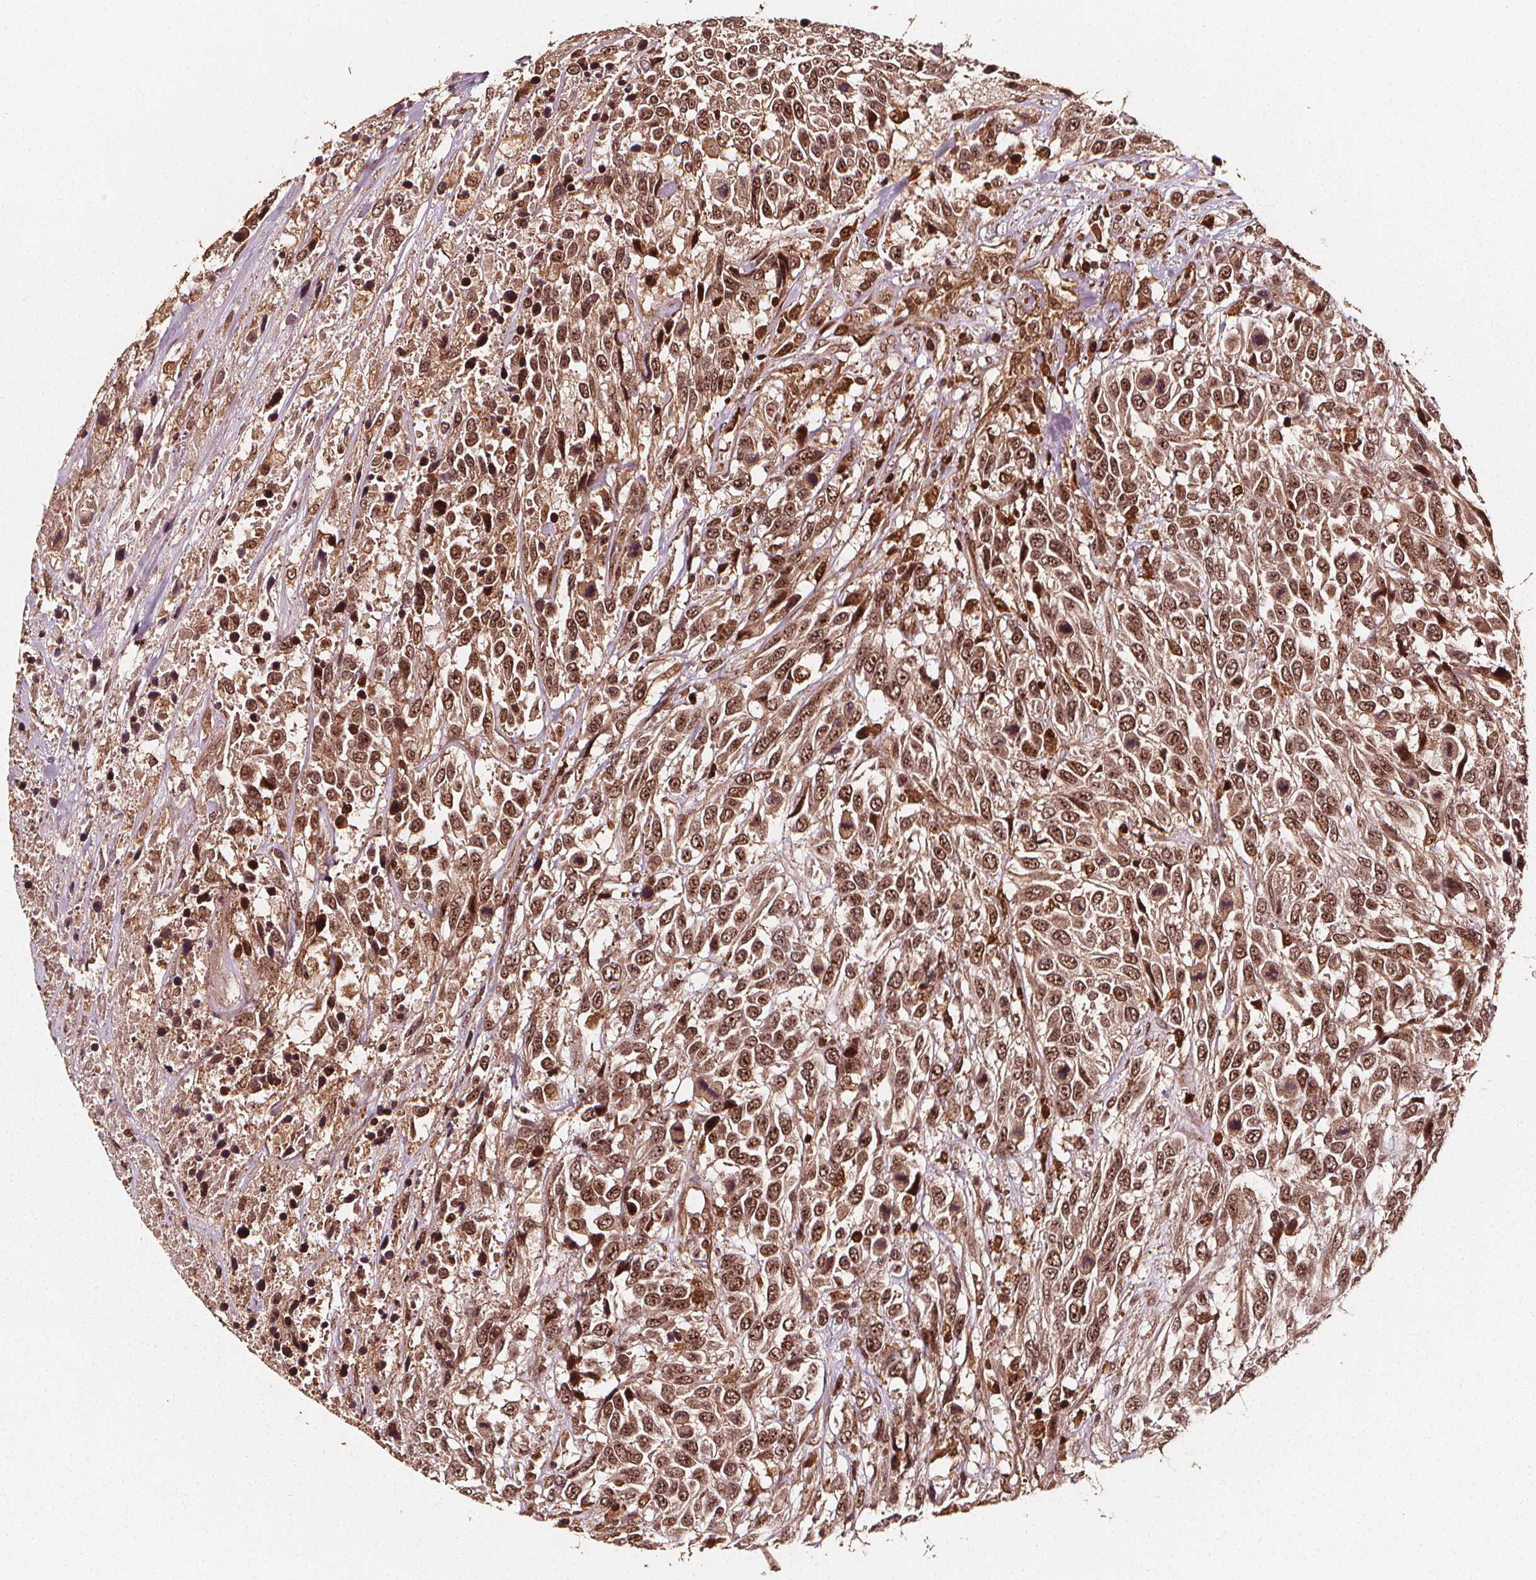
{"staining": {"intensity": "moderate", "quantity": ">75%", "location": "cytoplasmic/membranous,nuclear"}, "tissue": "urothelial cancer", "cell_type": "Tumor cells", "image_type": "cancer", "snomed": [{"axis": "morphology", "description": "Urothelial carcinoma, High grade"}, {"axis": "topography", "description": "Urinary bladder"}], "caption": "A micrograph of urothelial cancer stained for a protein demonstrates moderate cytoplasmic/membranous and nuclear brown staining in tumor cells. (brown staining indicates protein expression, while blue staining denotes nuclei).", "gene": "EXOSC9", "patient": {"sex": "female", "age": 70}}